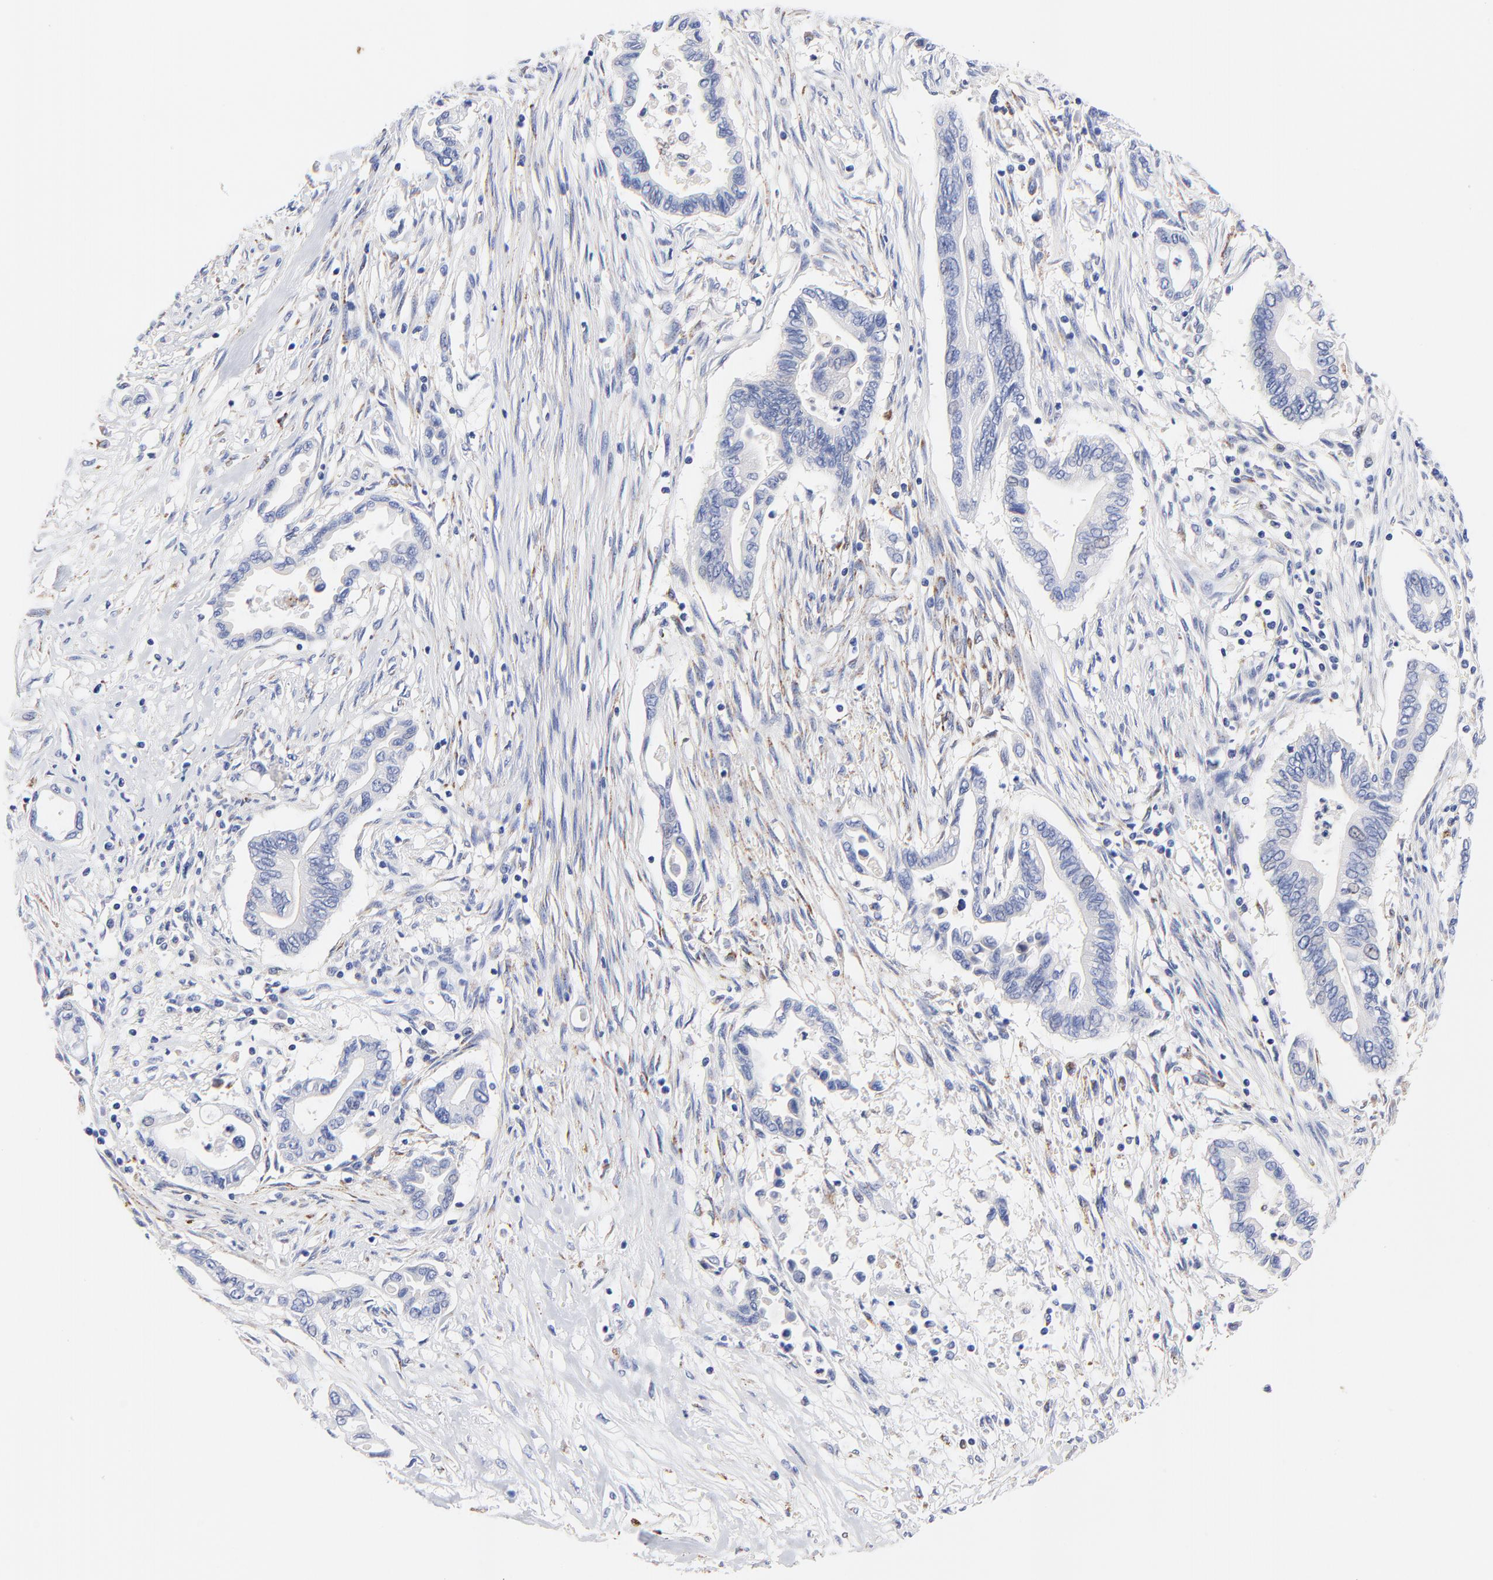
{"staining": {"intensity": "negative", "quantity": "none", "location": "none"}, "tissue": "pancreatic cancer", "cell_type": "Tumor cells", "image_type": "cancer", "snomed": [{"axis": "morphology", "description": "Adenocarcinoma, NOS"}, {"axis": "topography", "description": "Pancreas"}], "caption": "Human pancreatic adenocarcinoma stained for a protein using immunohistochemistry (IHC) demonstrates no expression in tumor cells.", "gene": "FBXO10", "patient": {"sex": "female", "age": 57}}